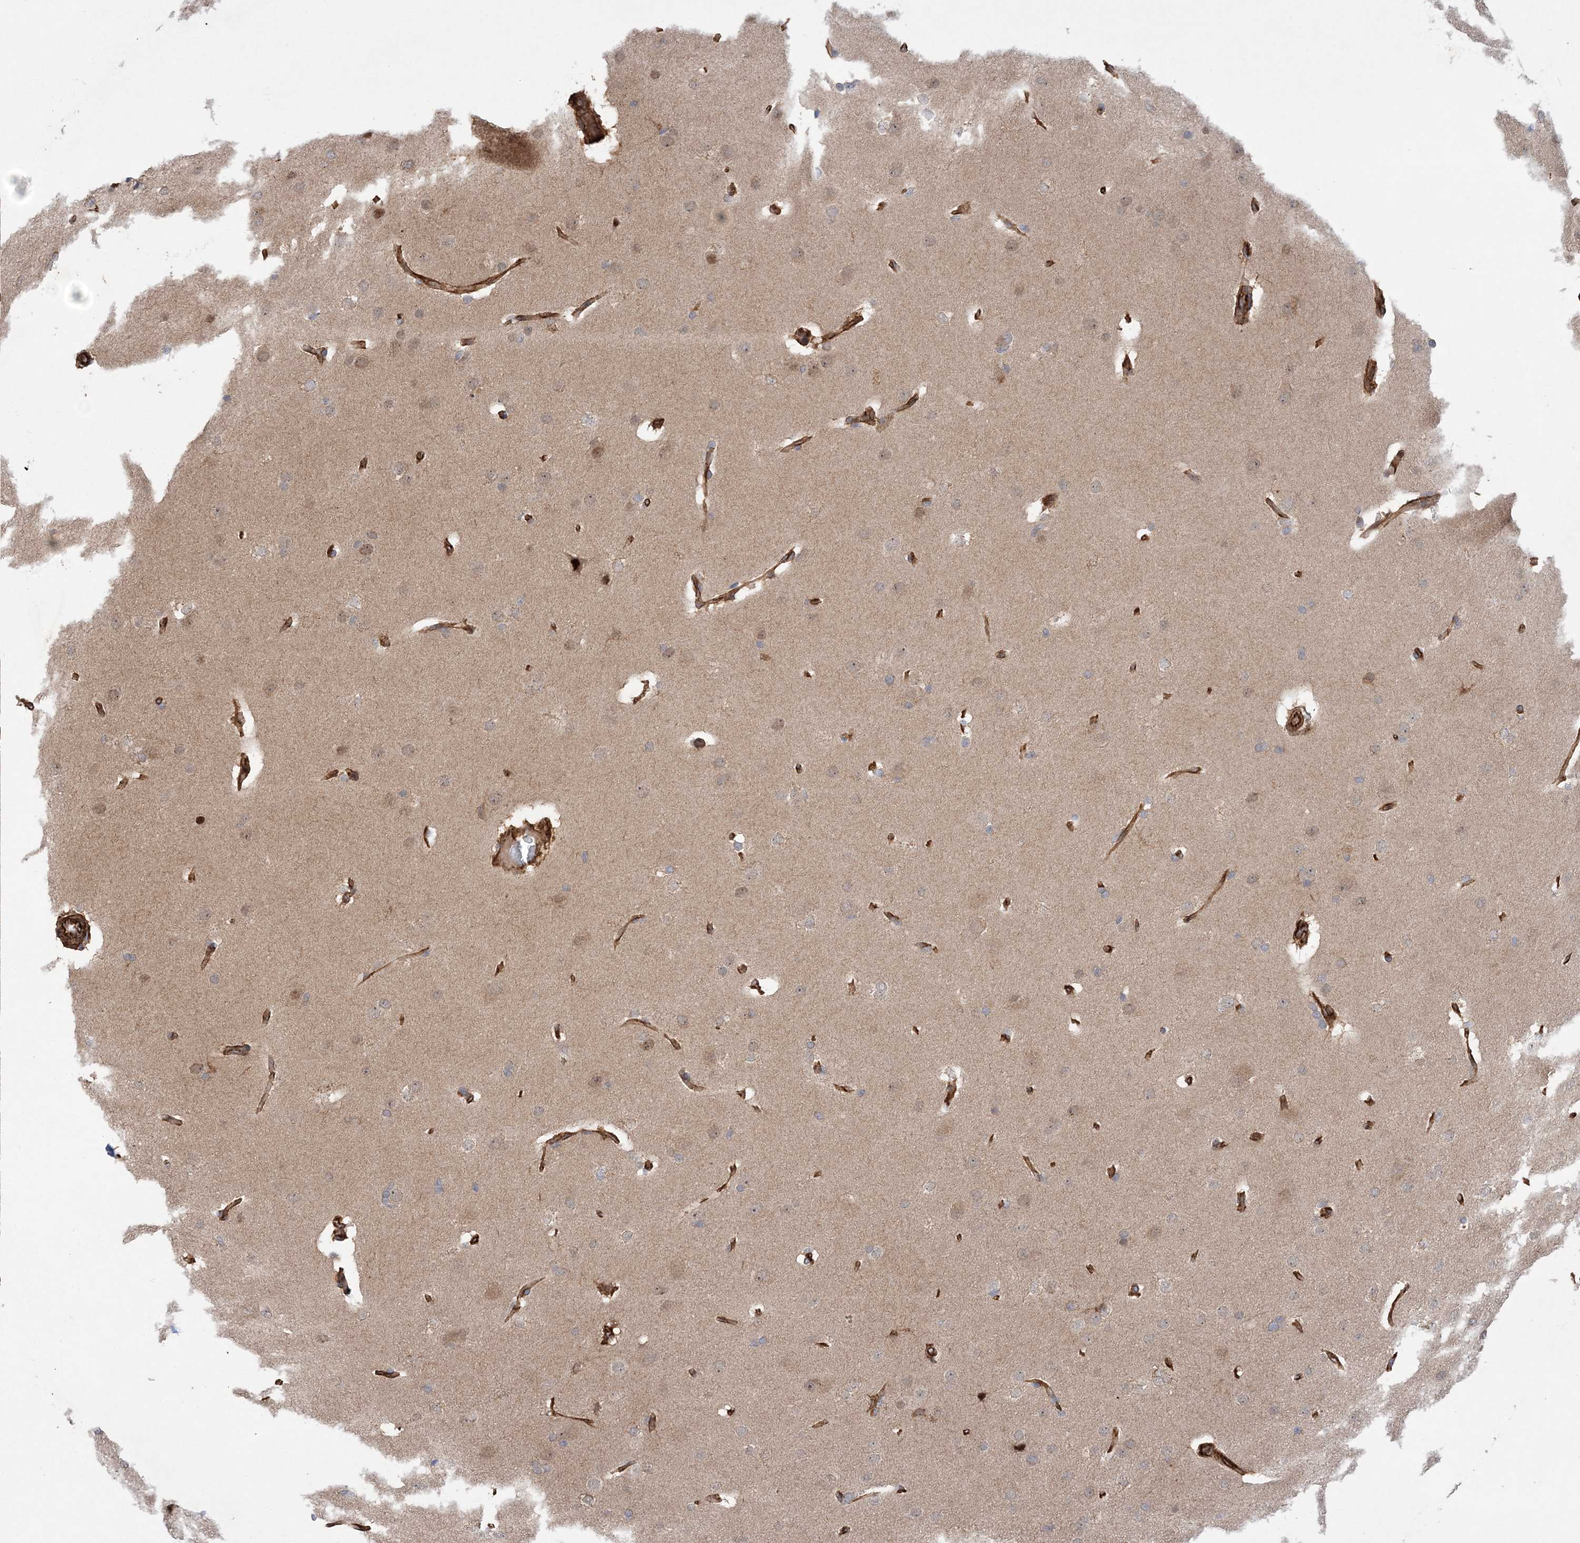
{"staining": {"intensity": "weak", "quantity": "<25%", "location": "cytoplasmic/membranous"}, "tissue": "glioma", "cell_type": "Tumor cells", "image_type": "cancer", "snomed": [{"axis": "morphology", "description": "Glioma, malignant, Low grade"}, {"axis": "topography", "description": "Brain"}], "caption": "Tumor cells show no significant staining in malignant glioma (low-grade).", "gene": "FAM114A2", "patient": {"sex": "female", "age": 37}}